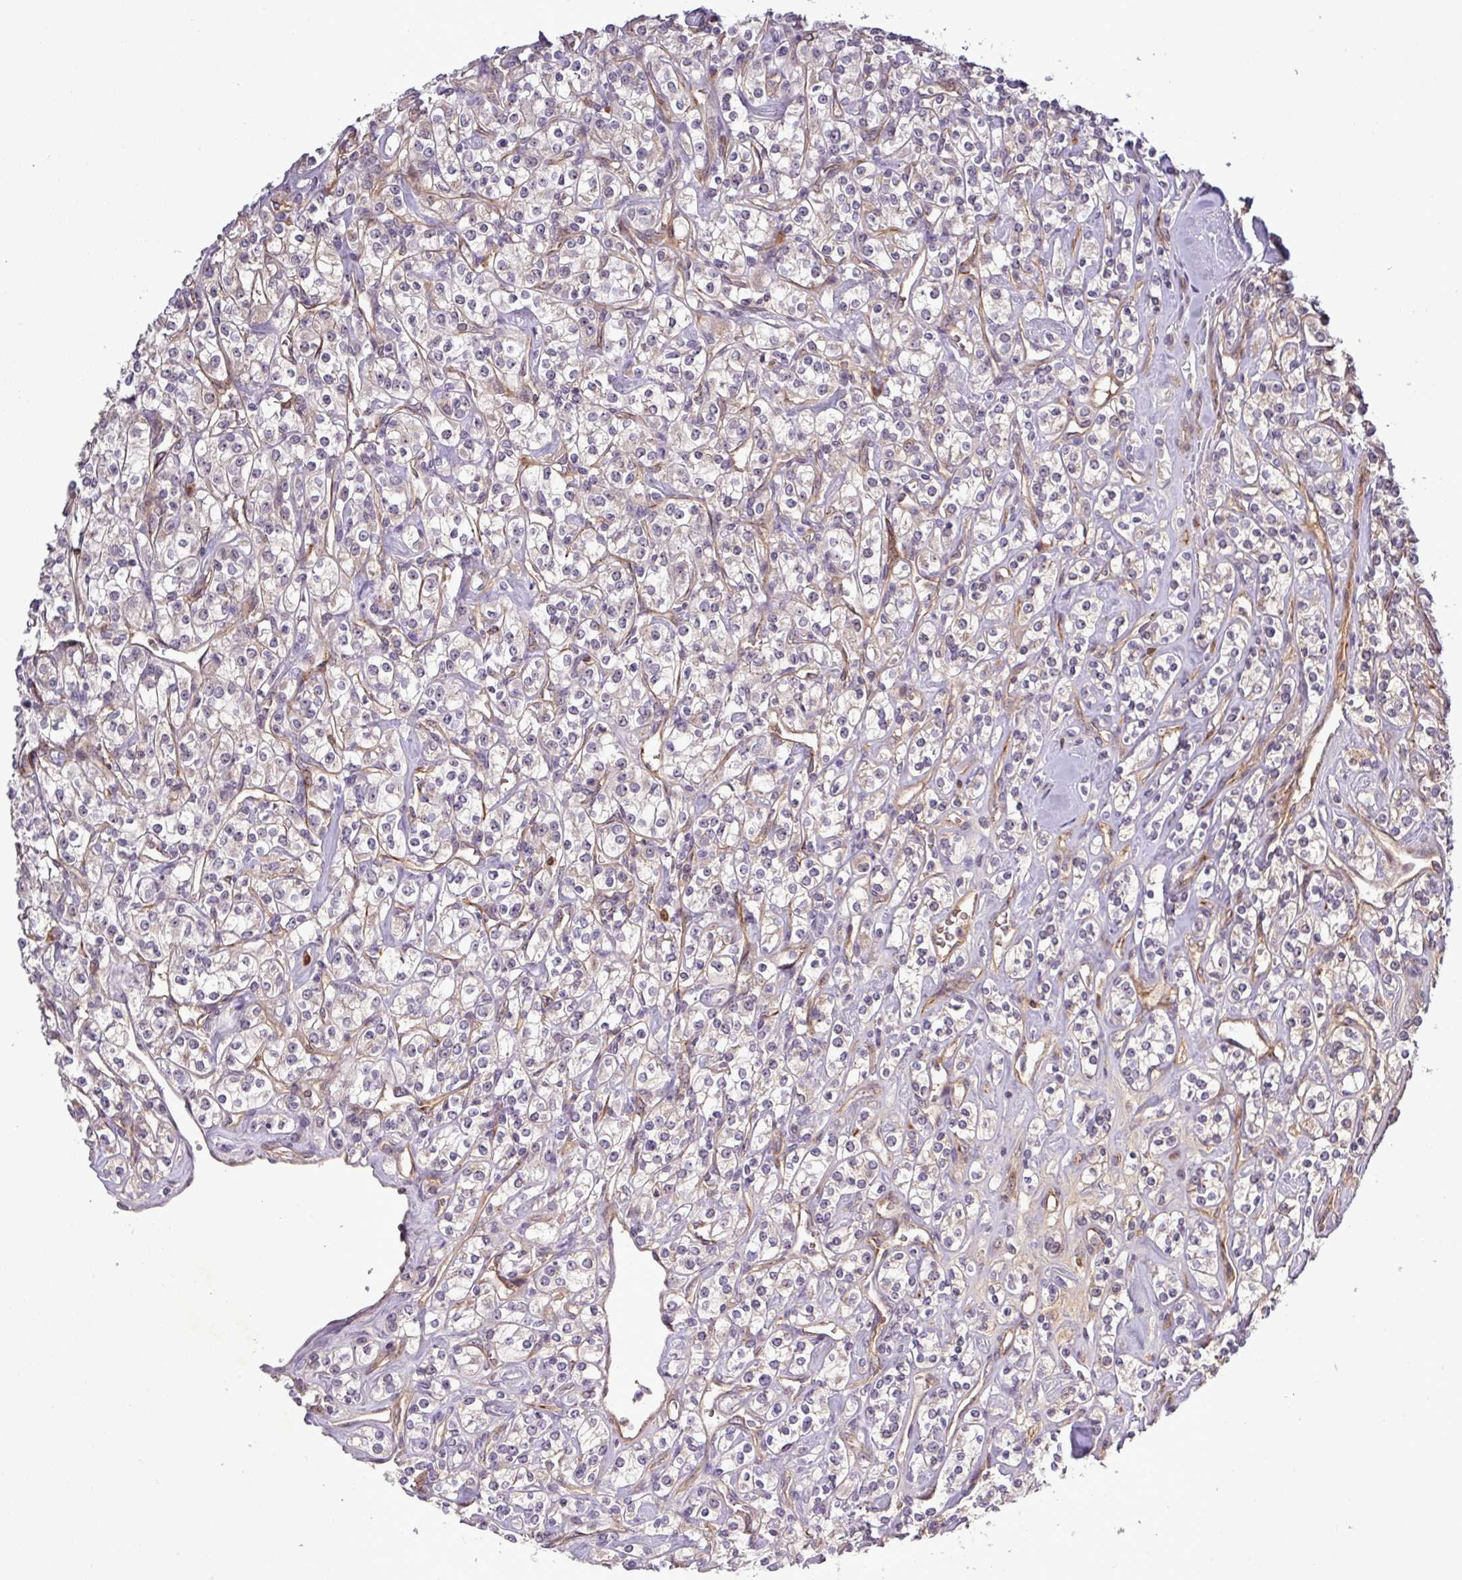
{"staining": {"intensity": "negative", "quantity": "none", "location": "none"}, "tissue": "renal cancer", "cell_type": "Tumor cells", "image_type": "cancer", "snomed": [{"axis": "morphology", "description": "Adenocarcinoma, NOS"}, {"axis": "topography", "description": "Kidney"}], "caption": "Immunohistochemistry (IHC) of renal adenocarcinoma demonstrates no positivity in tumor cells.", "gene": "PCDH1", "patient": {"sex": "male", "age": 77}}